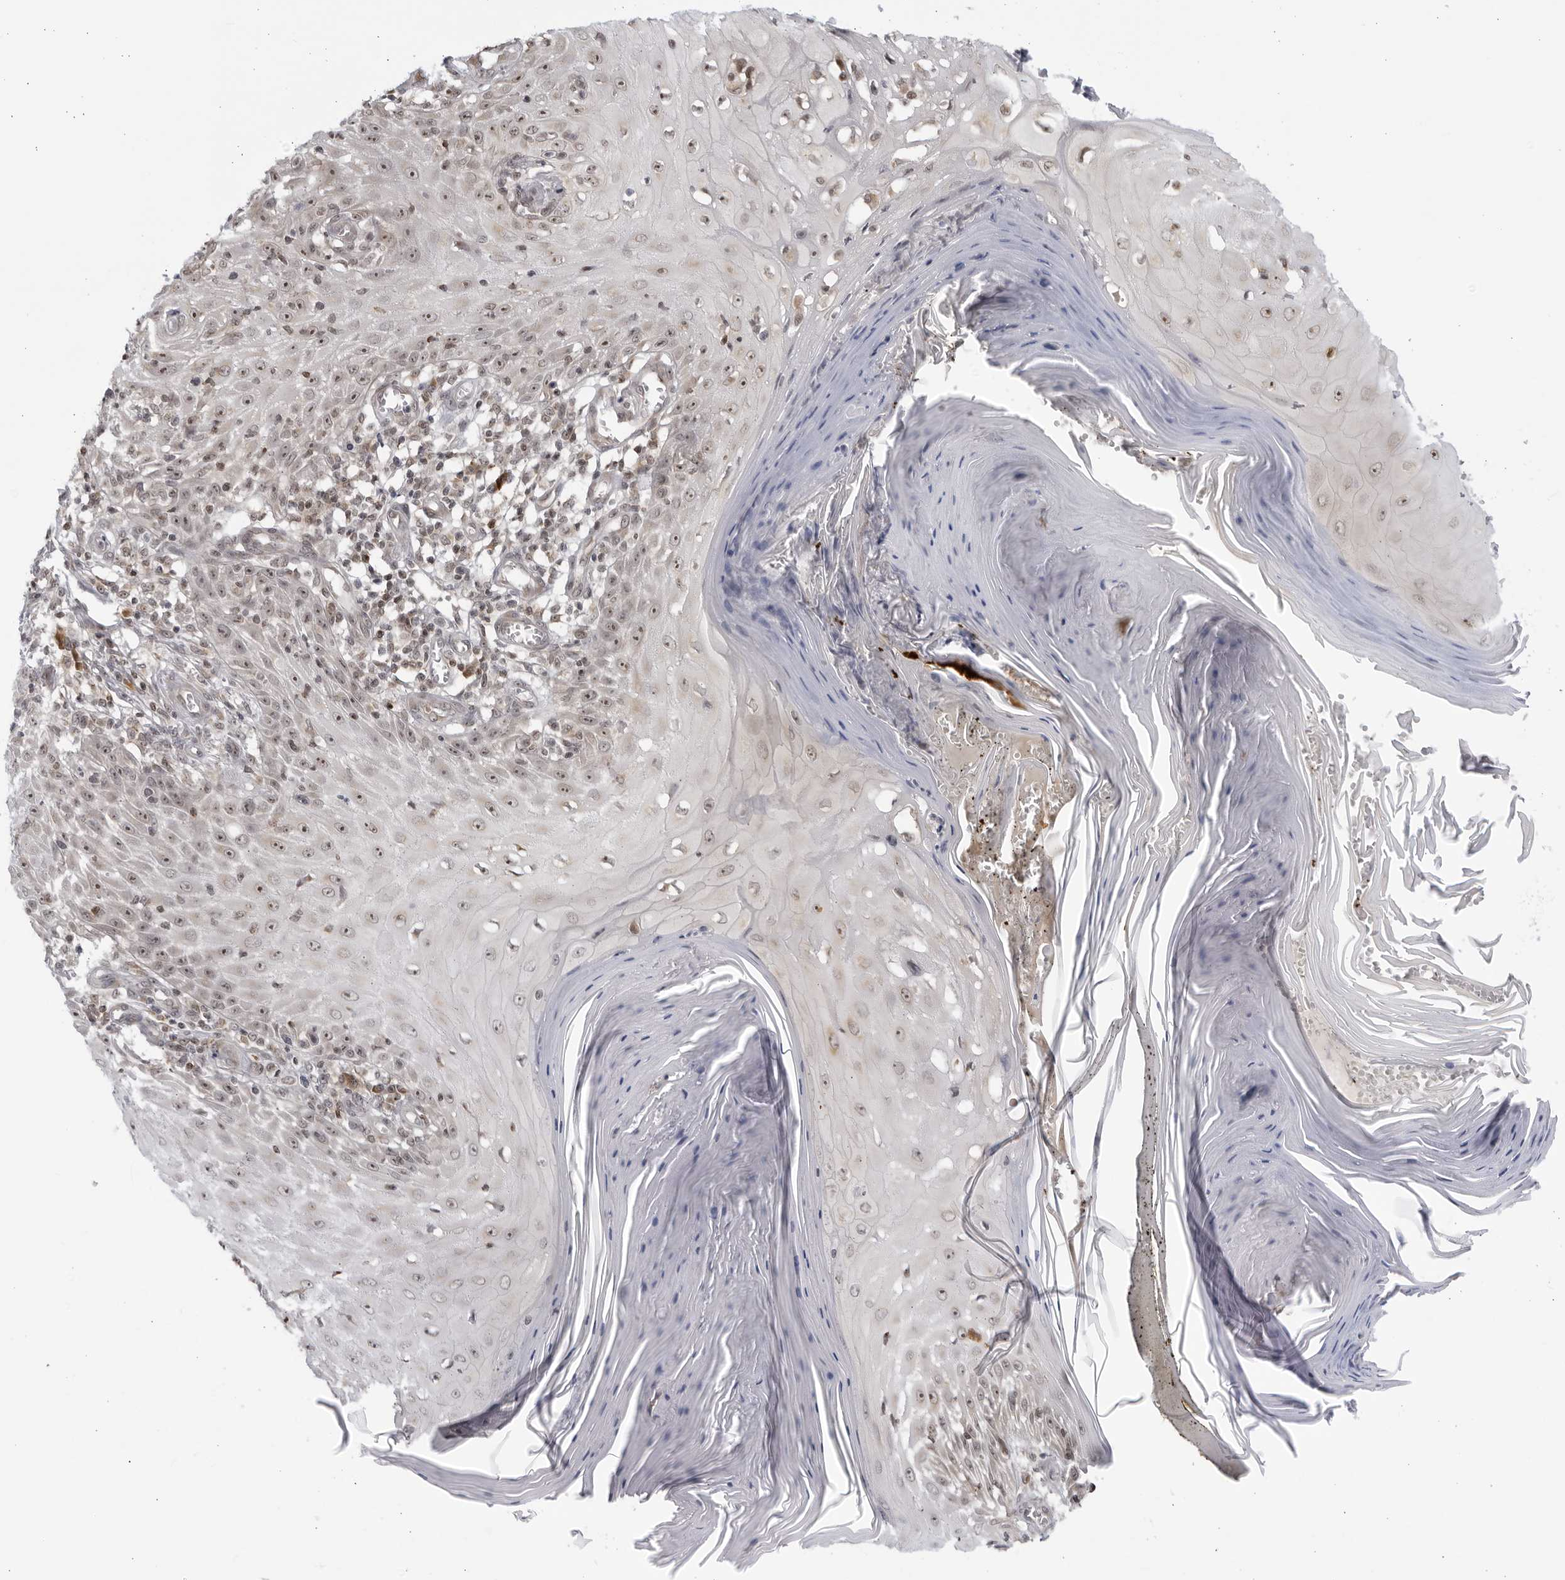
{"staining": {"intensity": "weak", "quantity": ">75%", "location": "nuclear"}, "tissue": "skin cancer", "cell_type": "Tumor cells", "image_type": "cancer", "snomed": [{"axis": "morphology", "description": "Squamous cell carcinoma, NOS"}, {"axis": "topography", "description": "Skin"}], "caption": "Tumor cells demonstrate low levels of weak nuclear positivity in approximately >75% of cells in human skin squamous cell carcinoma.", "gene": "RASGEF1C", "patient": {"sex": "female", "age": 73}}